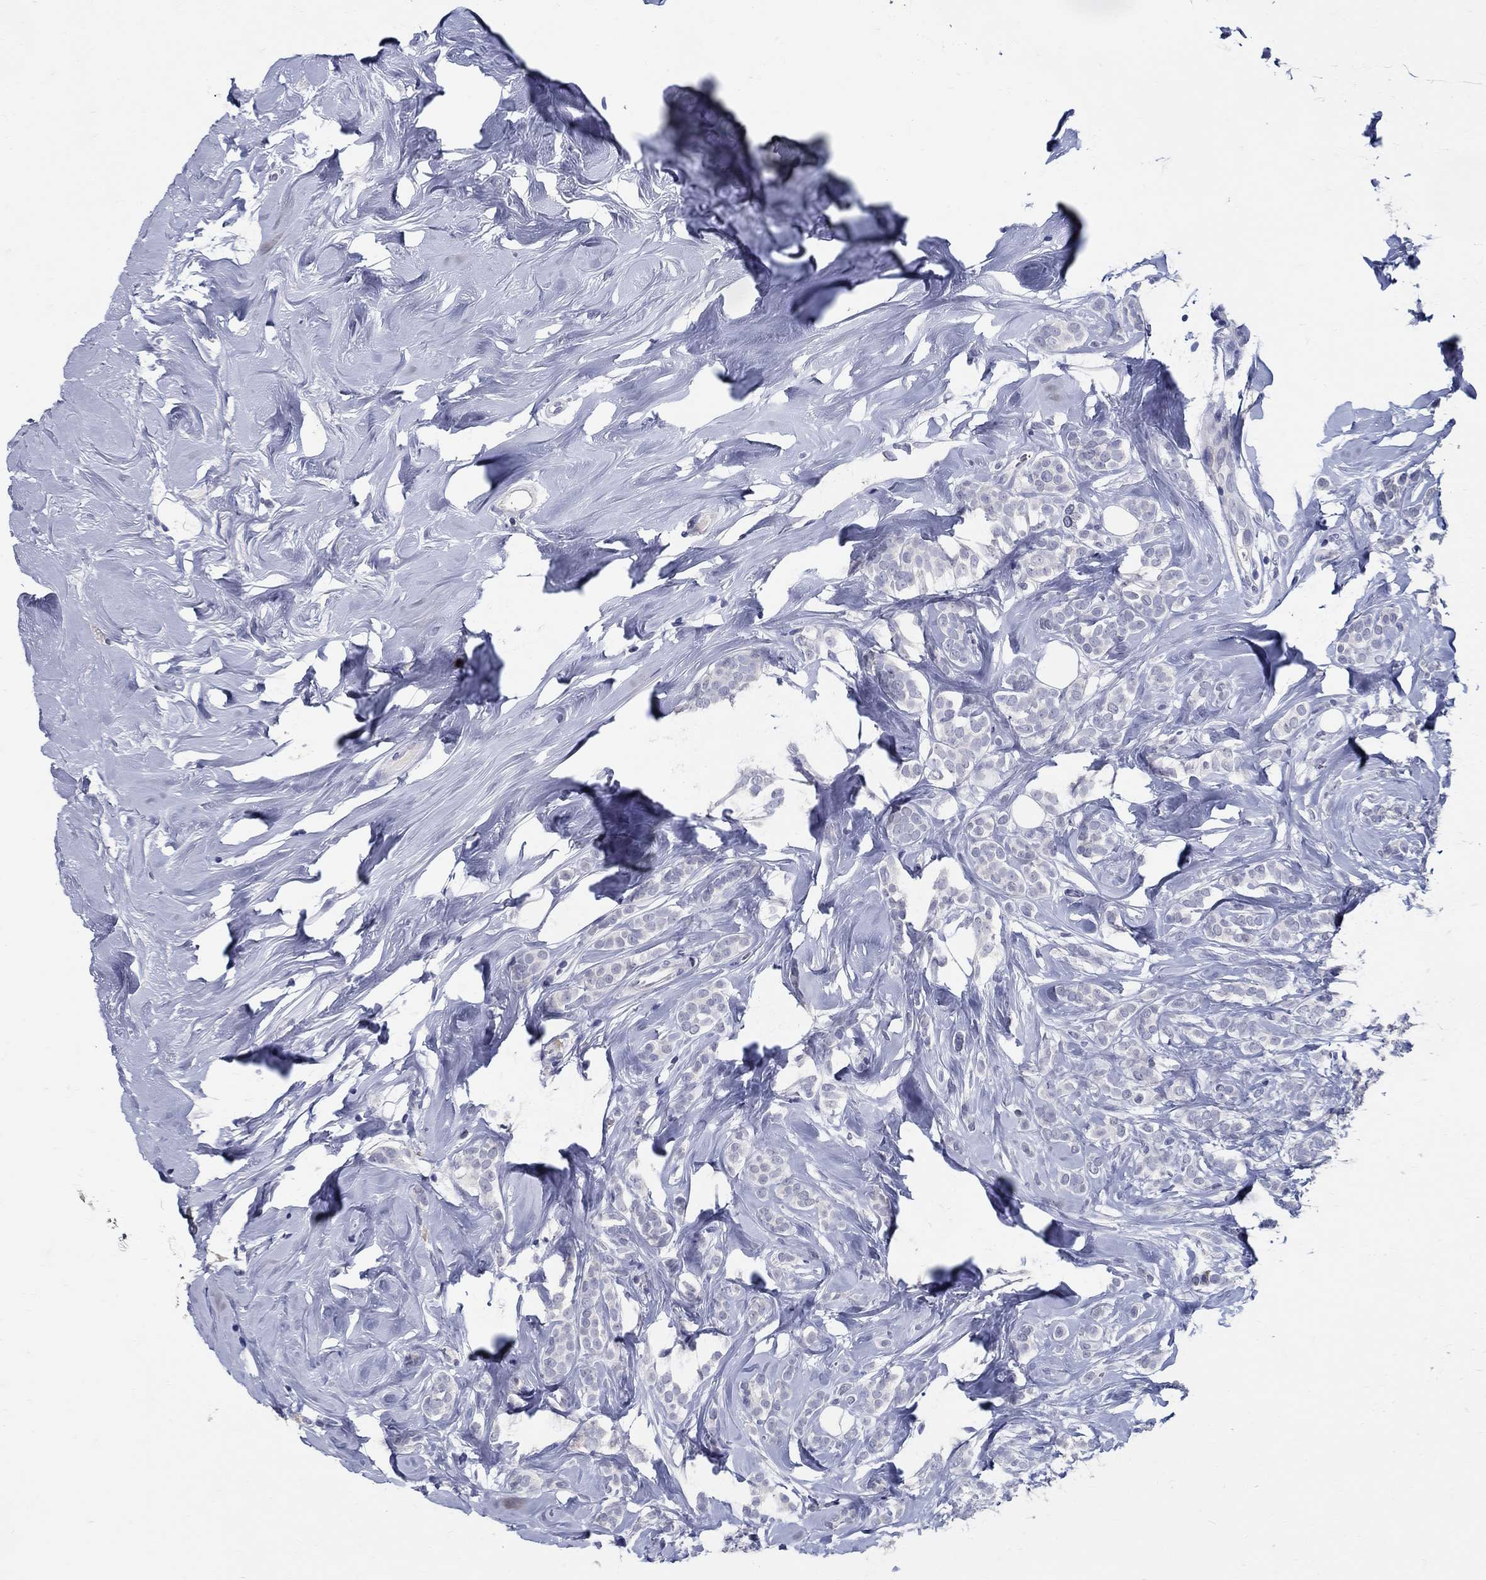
{"staining": {"intensity": "negative", "quantity": "none", "location": "none"}, "tissue": "breast cancer", "cell_type": "Tumor cells", "image_type": "cancer", "snomed": [{"axis": "morphology", "description": "Lobular carcinoma"}, {"axis": "topography", "description": "Breast"}], "caption": "This is an immunohistochemistry (IHC) histopathology image of breast lobular carcinoma. There is no positivity in tumor cells.", "gene": "SOX2", "patient": {"sex": "female", "age": 49}}